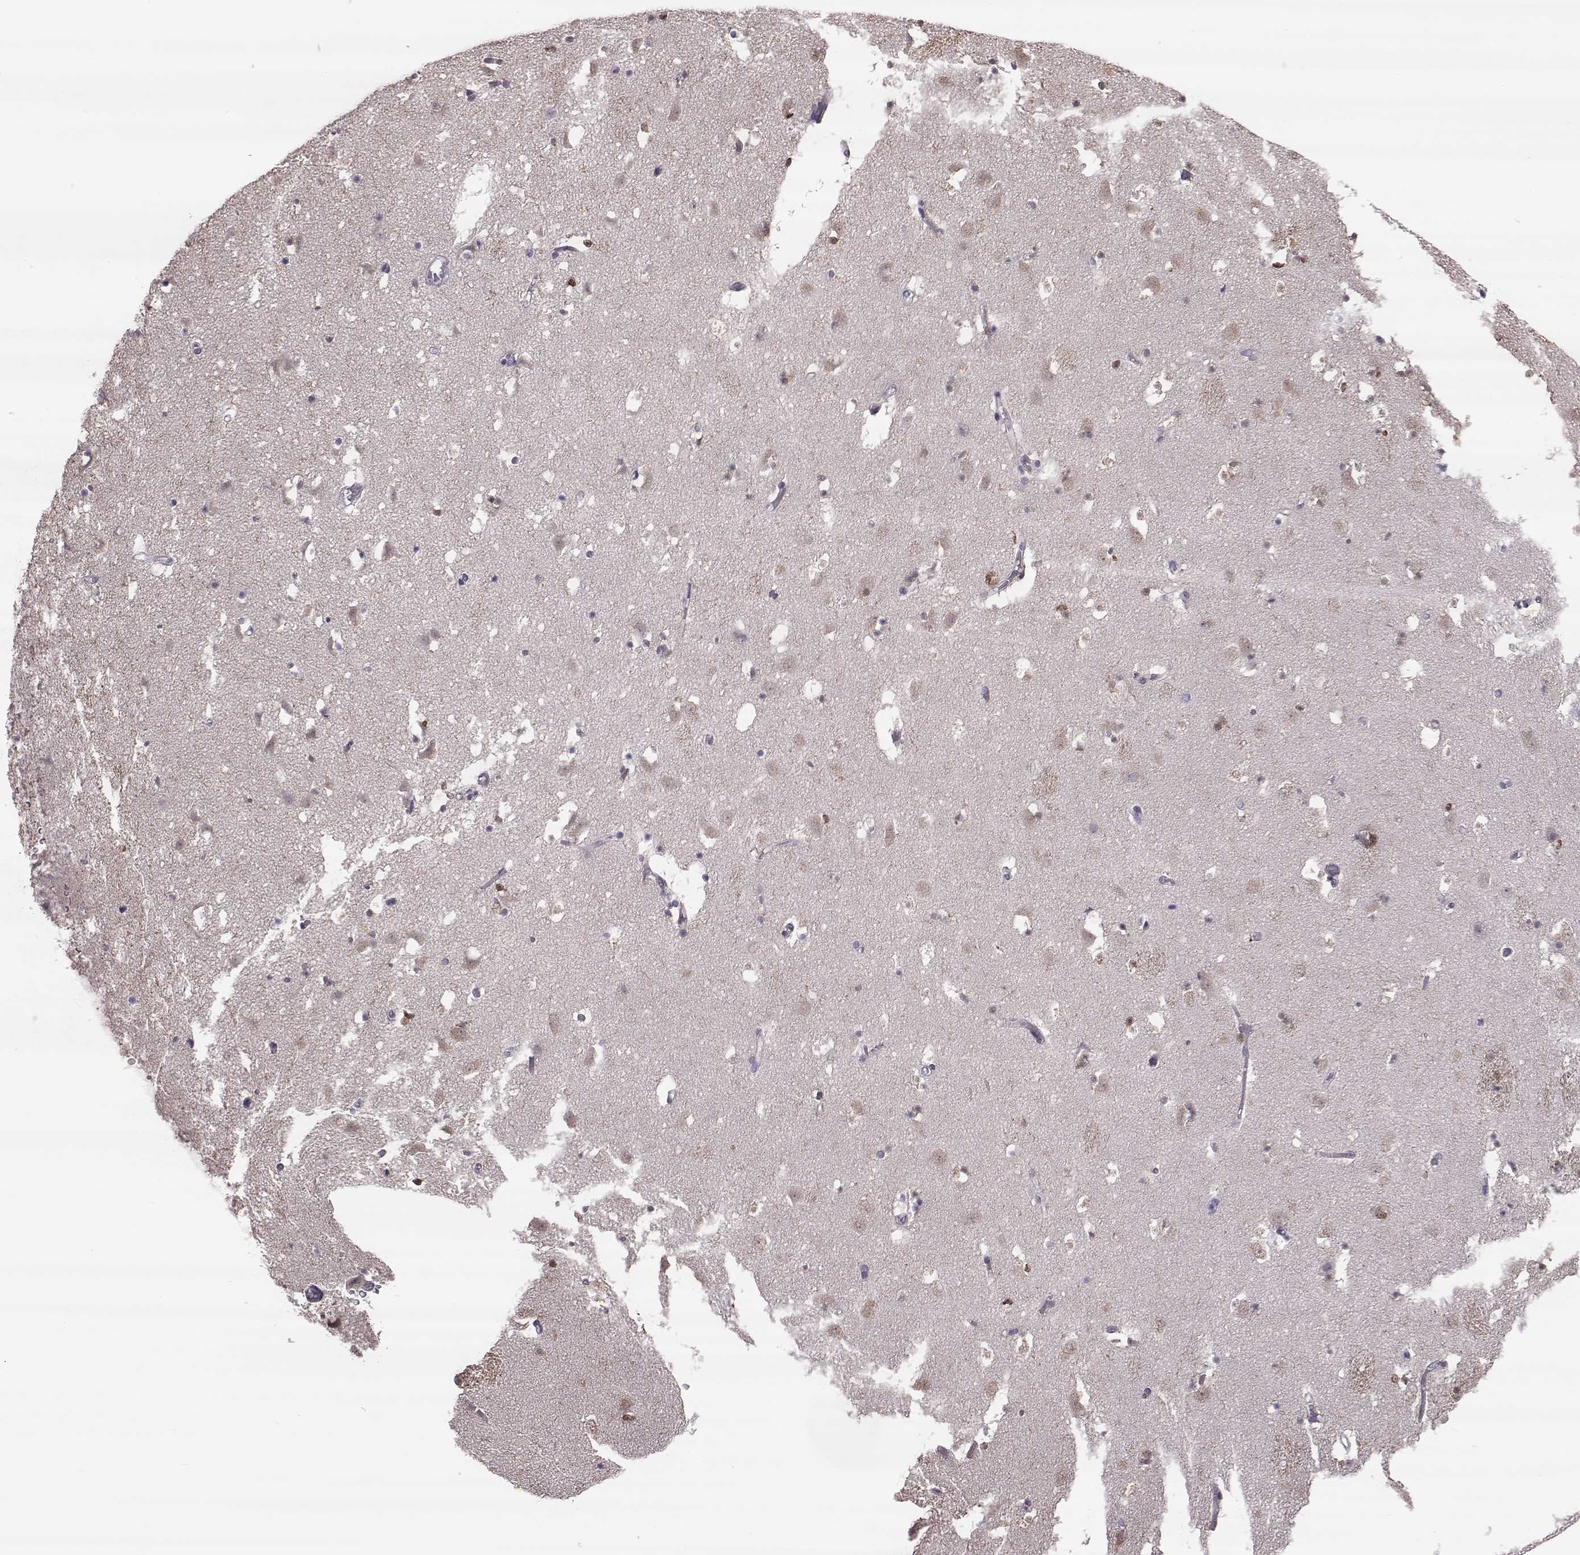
{"staining": {"intensity": "strong", "quantity": "<25%", "location": "cytoplasmic/membranous"}, "tissue": "caudate", "cell_type": "Glial cells", "image_type": "normal", "snomed": [{"axis": "morphology", "description": "Normal tissue, NOS"}, {"axis": "topography", "description": "Lateral ventricle wall"}], "caption": "Immunohistochemistry (DAB (3,3'-diaminobenzidine)) staining of normal caudate demonstrates strong cytoplasmic/membranous protein staining in about <25% of glial cells.", "gene": "ADGRG5", "patient": {"sex": "female", "age": 42}}